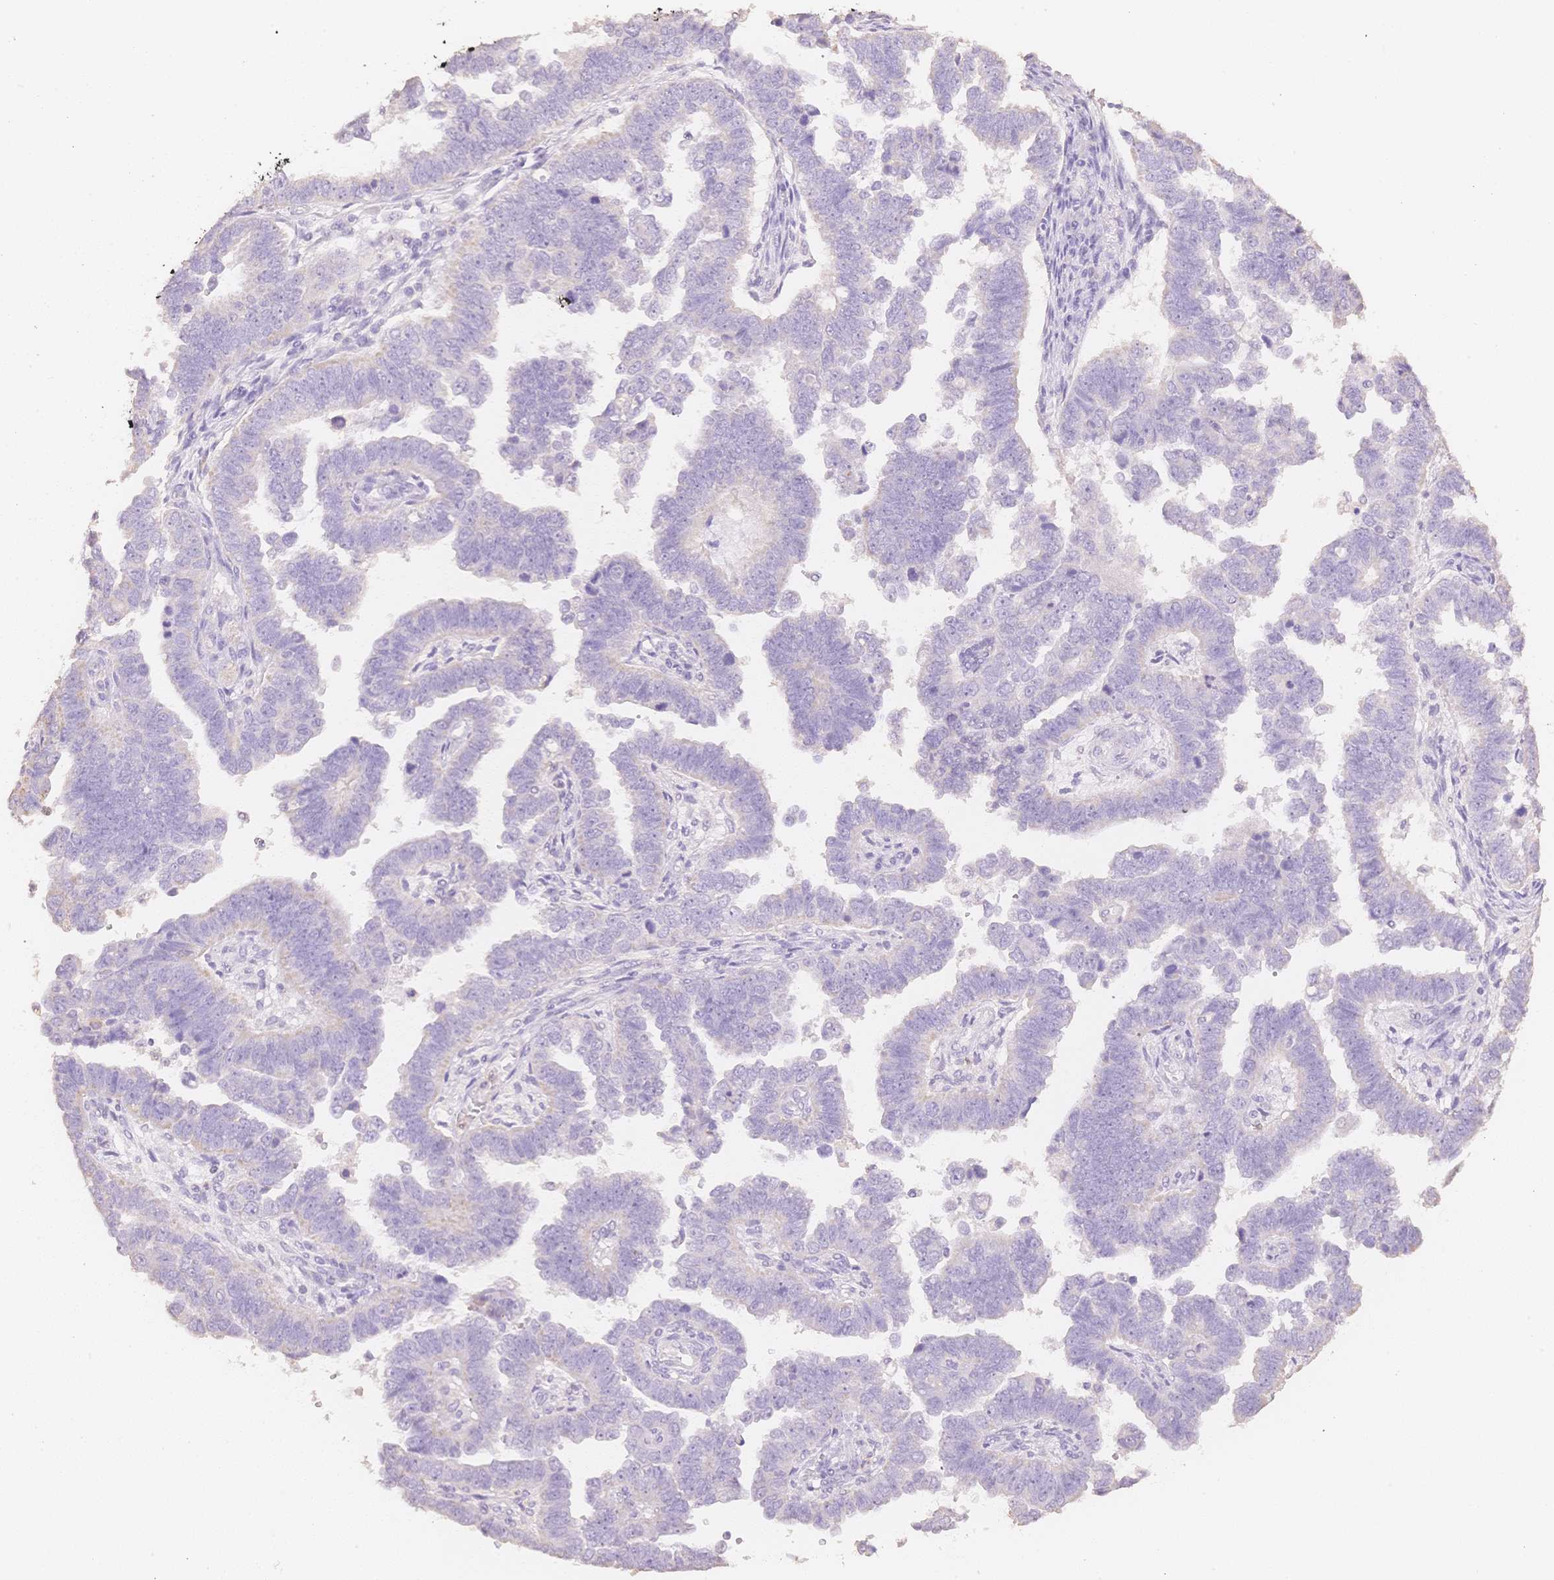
{"staining": {"intensity": "negative", "quantity": "none", "location": "none"}, "tissue": "endometrial cancer", "cell_type": "Tumor cells", "image_type": "cancer", "snomed": [{"axis": "morphology", "description": "Adenocarcinoma, NOS"}, {"axis": "topography", "description": "Endometrium"}], "caption": "This is an immunohistochemistry image of human endometrial adenocarcinoma. There is no positivity in tumor cells.", "gene": "MBOAT7", "patient": {"sex": "female", "age": 75}}